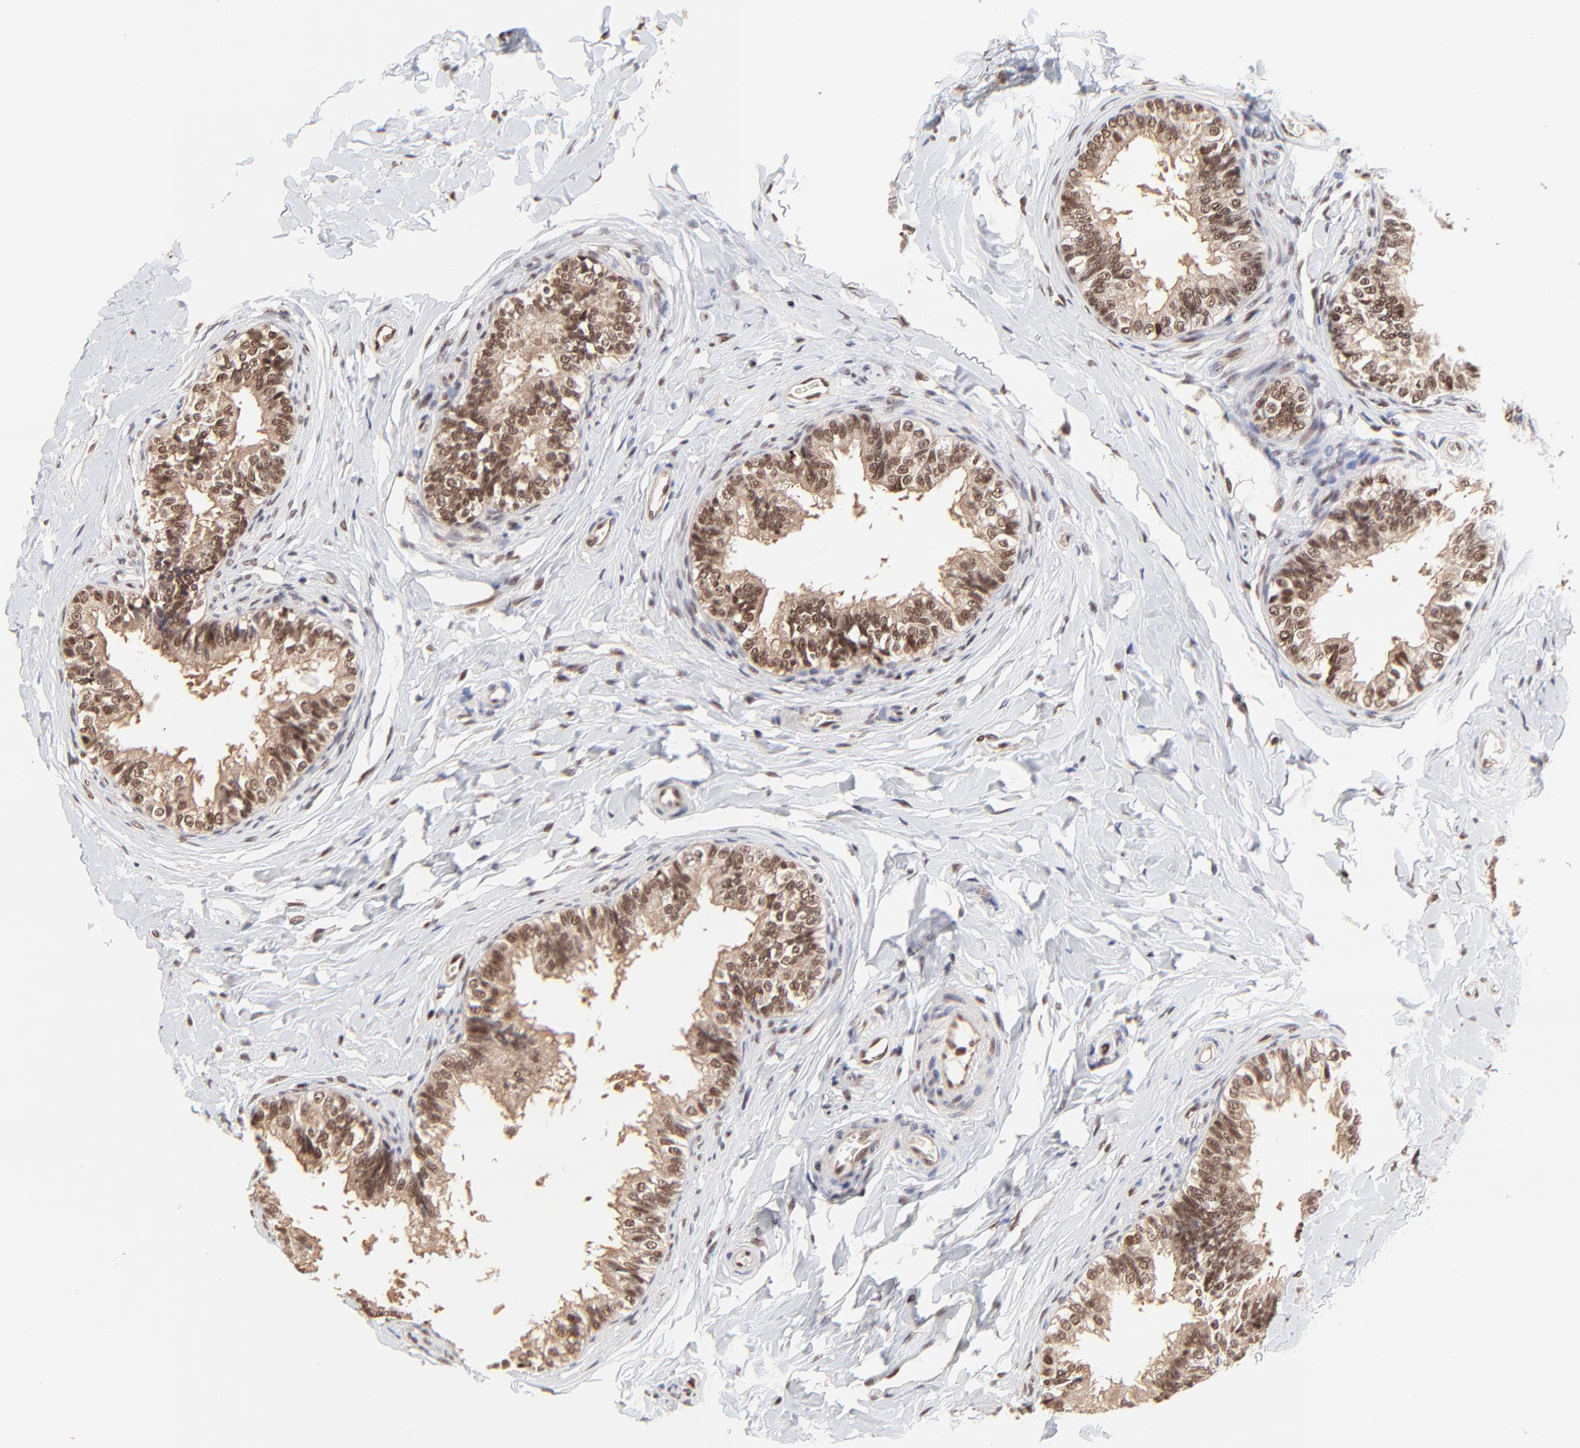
{"staining": {"intensity": "strong", "quantity": ">75%", "location": "cytoplasmic/membranous,nuclear"}, "tissue": "epididymis", "cell_type": "Glandular cells", "image_type": "normal", "snomed": [{"axis": "morphology", "description": "Normal tissue, NOS"}, {"axis": "topography", "description": "Epididymis"}], "caption": "Immunohistochemical staining of normal human epididymis reveals strong cytoplasmic/membranous,nuclear protein positivity in approximately >75% of glandular cells. (DAB (3,3'-diaminobenzidine) IHC, brown staining for protein, blue staining for nuclei).", "gene": "DSN1", "patient": {"sex": "male", "age": 26}}